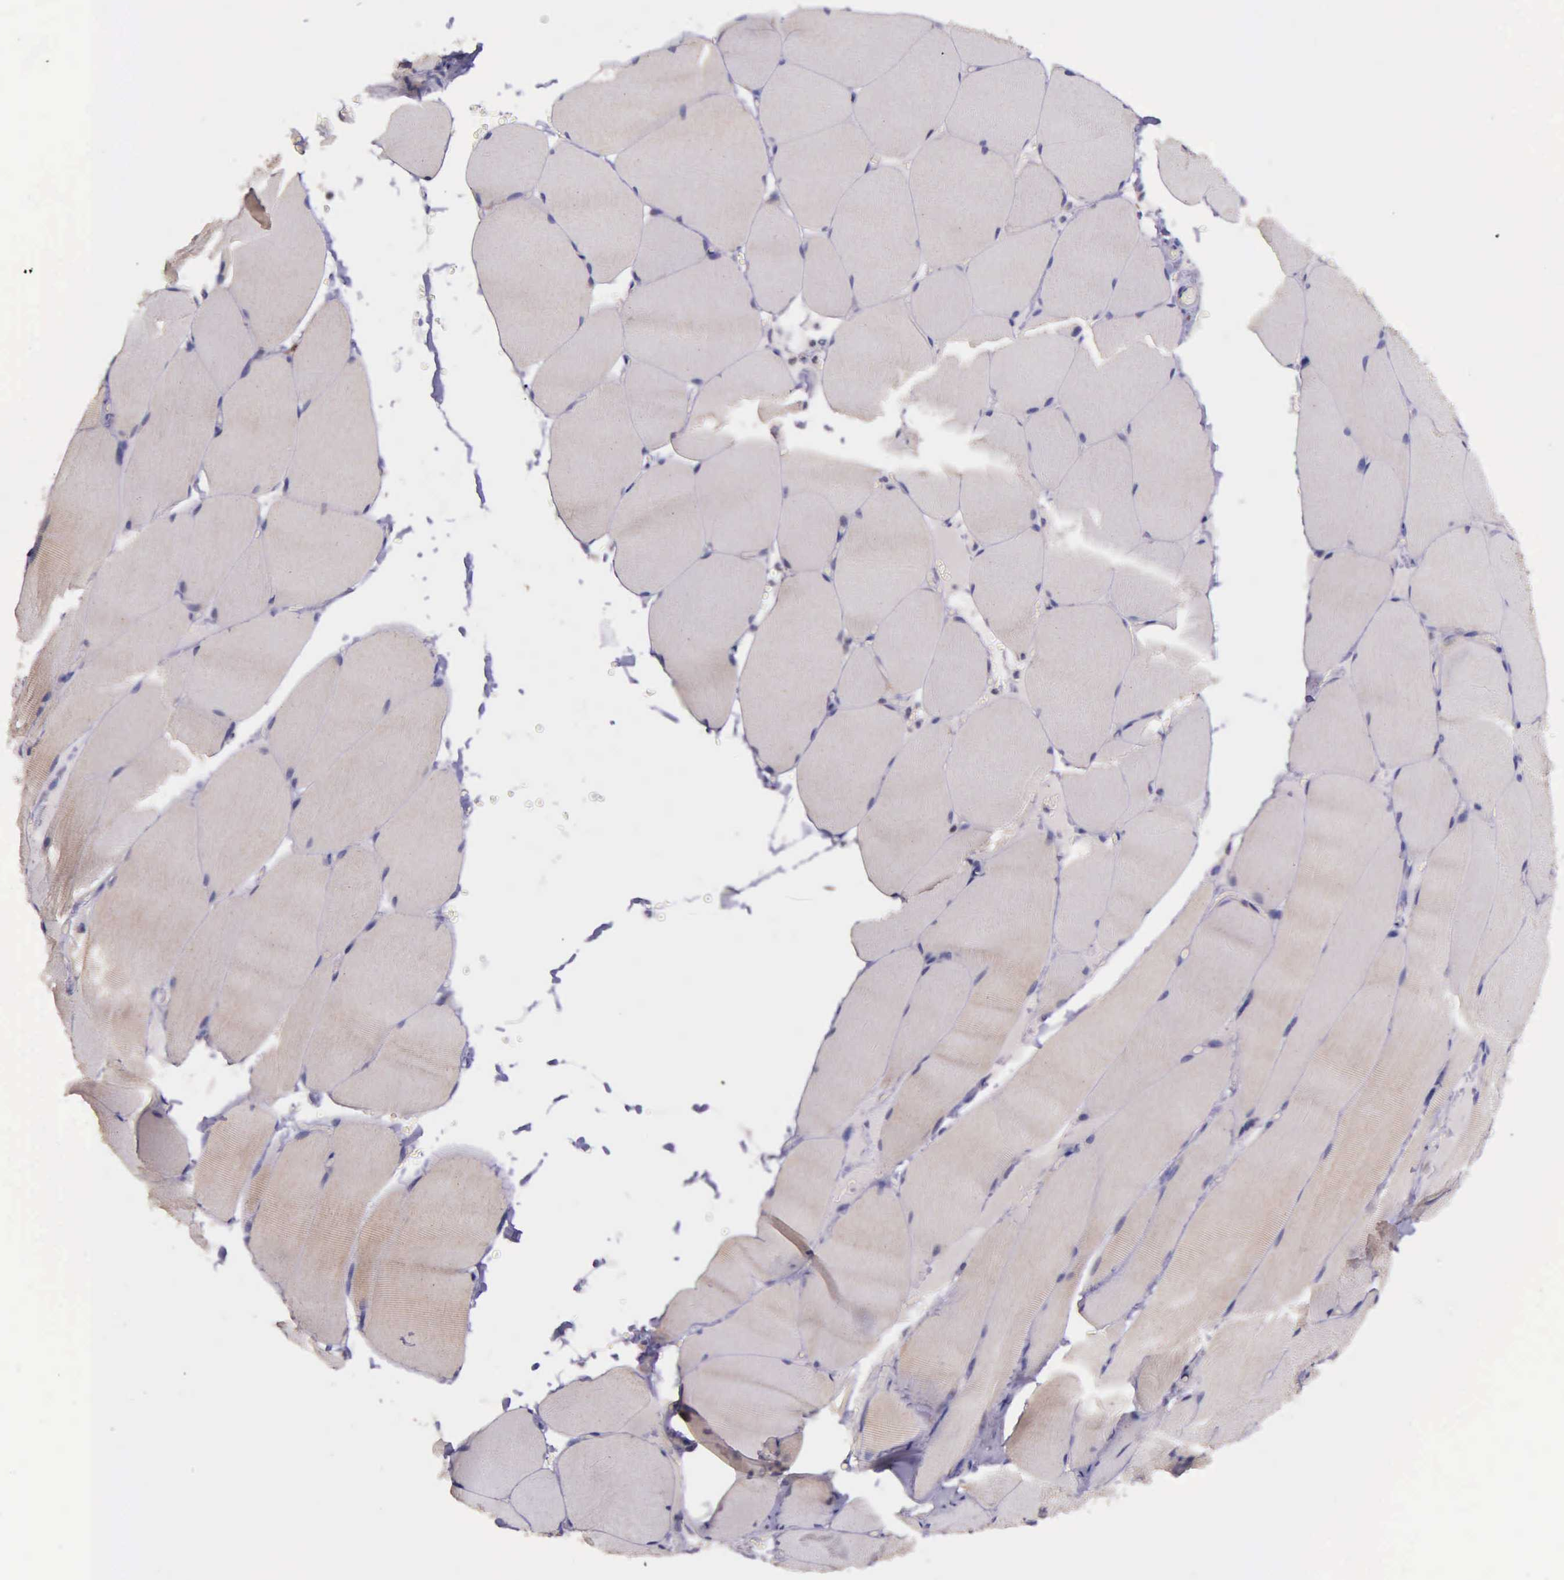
{"staining": {"intensity": "weak", "quantity": "<25%", "location": "cytoplasmic/membranous"}, "tissue": "skeletal muscle", "cell_type": "Myocytes", "image_type": "normal", "snomed": [{"axis": "morphology", "description": "Normal tissue, NOS"}, {"axis": "topography", "description": "Skeletal muscle"}], "caption": "High power microscopy image of an IHC image of unremarkable skeletal muscle, revealing no significant expression in myocytes.", "gene": "NSDHL", "patient": {"sex": "male", "age": 71}}